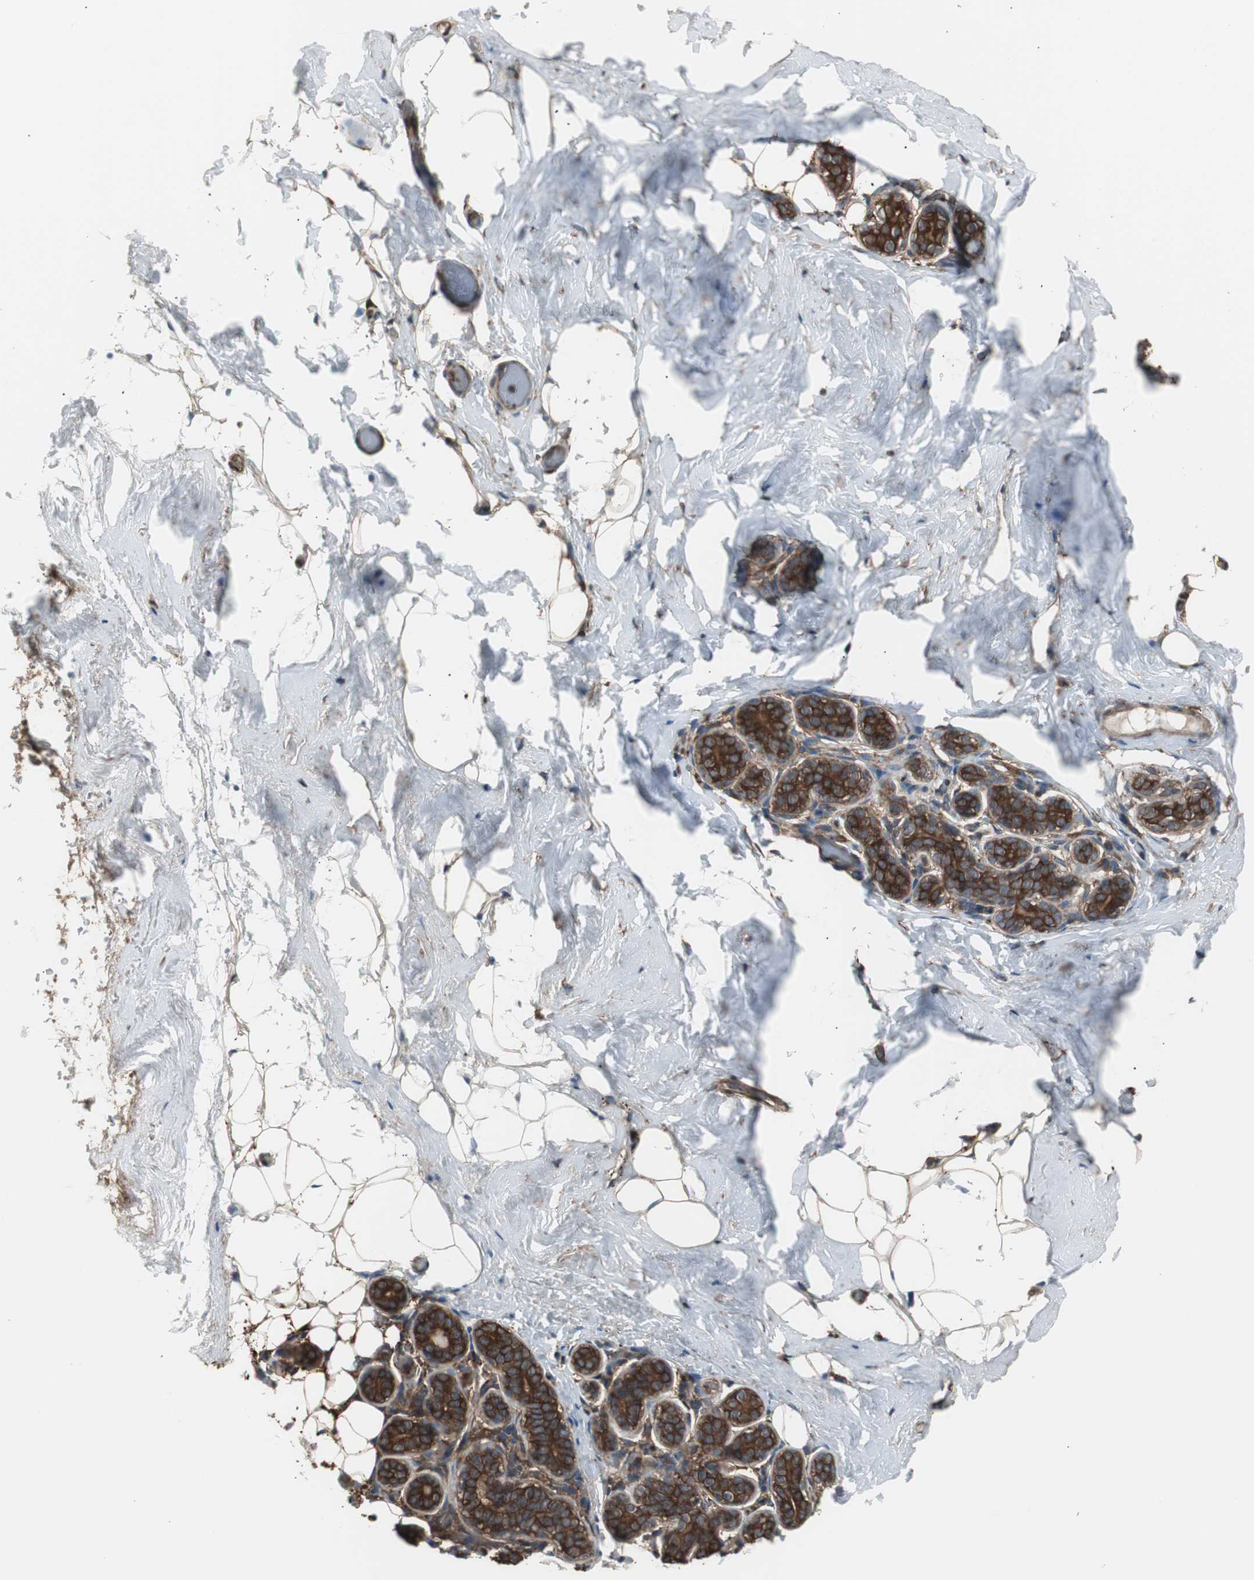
{"staining": {"intensity": "weak", "quantity": "25%-75%", "location": "cytoplasmic/membranous"}, "tissue": "breast", "cell_type": "Adipocytes", "image_type": "normal", "snomed": [{"axis": "morphology", "description": "Normal tissue, NOS"}, {"axis": "topography", "description": "Breast"}, {"axis": "topography", "description": "Soft tissue"}], "caption": "Weak cytoplasmic/membranous staining is appreciated in about 25%-75% of adipocytes in unremarkable breast.", "gene": "CAPNS1", "patient": {"sex": "female", "age": 75}}